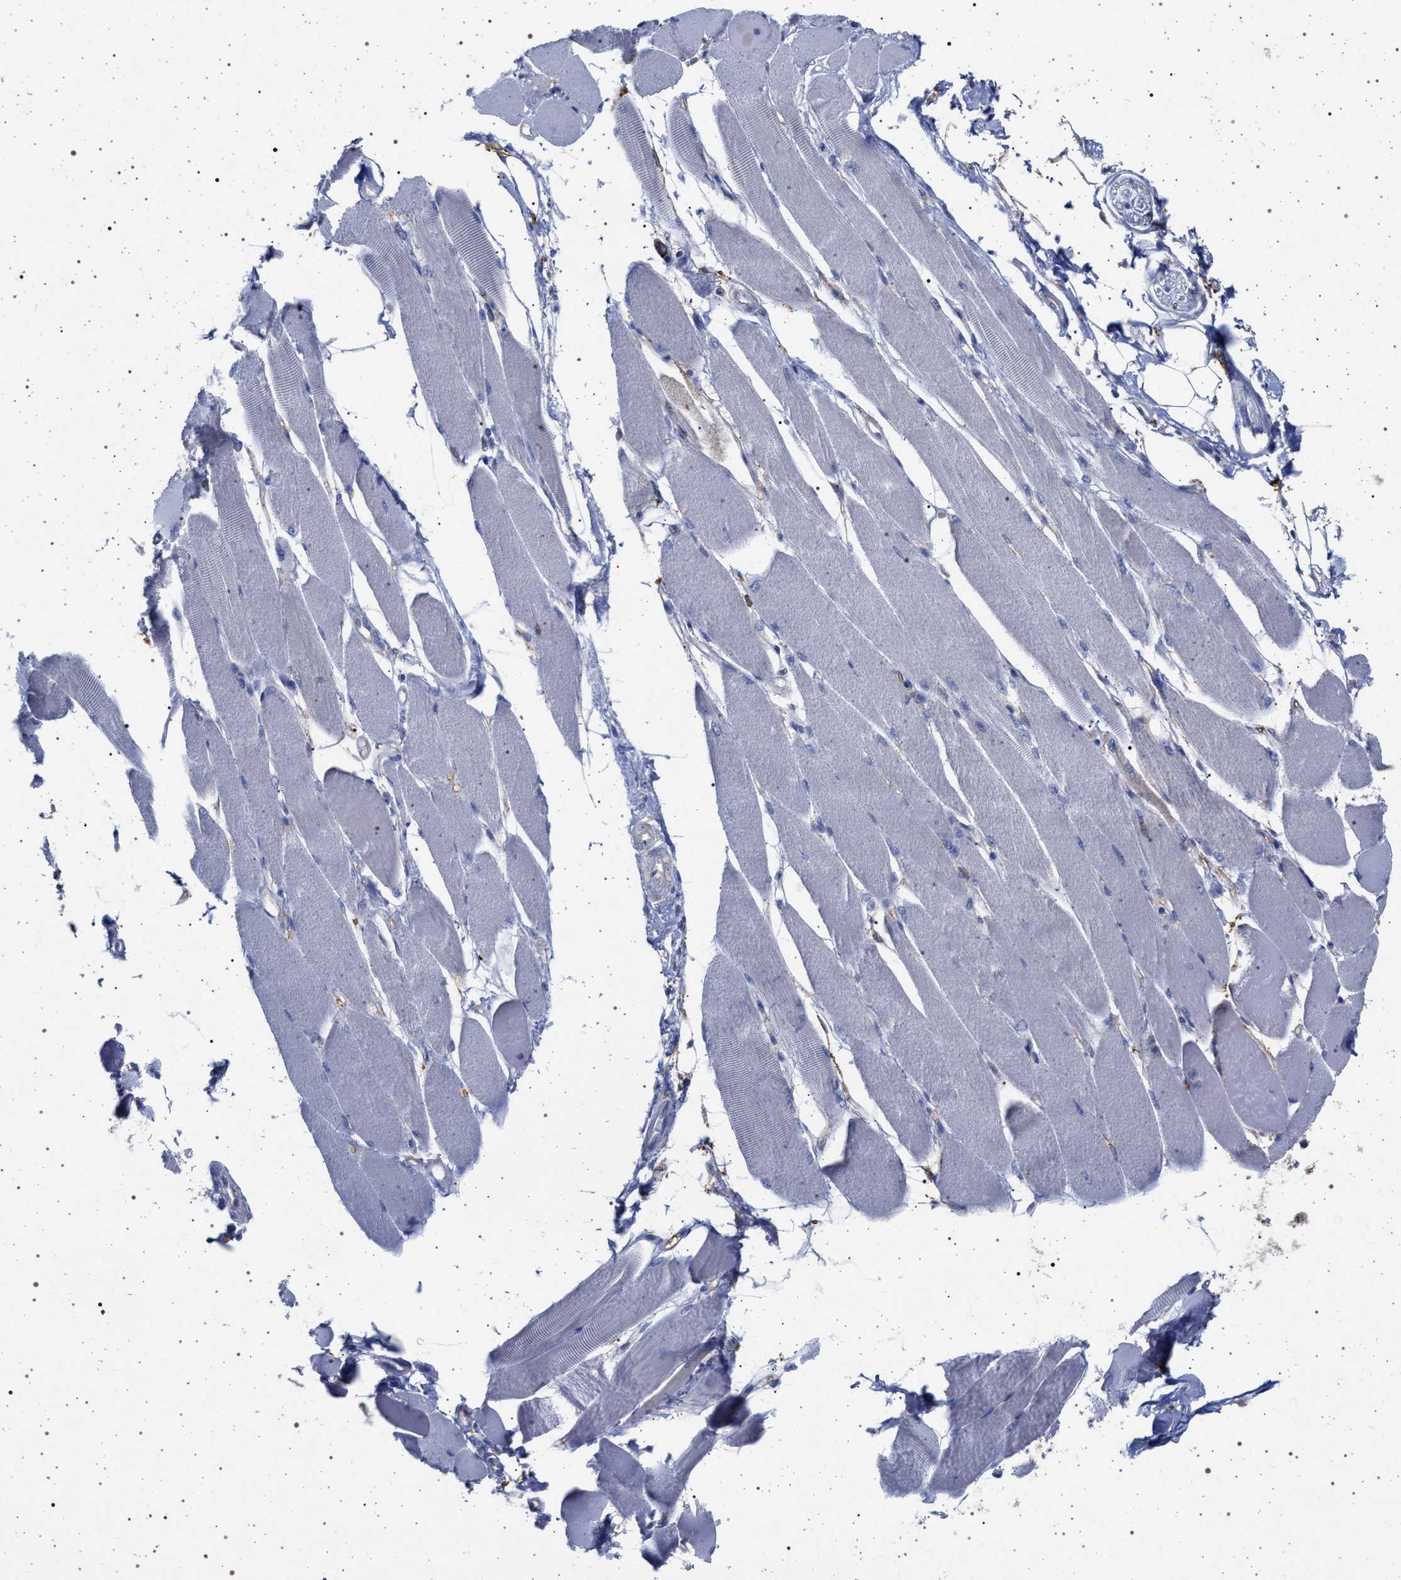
{"staining": {"intensity": "moderate", "quantity": "<25%", "location": "cytoplasmic/membranous"}, "tissue": "skeletal muscle", "cell_type": "Myocytes", "image_type": "normal", "snomed": [{"axis": "morphology", "description": "Normal tissue, NOS"}, {"axis": "topography", "description": "Skeletal muscle"}, {"axis": "topography", "description": "Peripheral nerve tissue"}], "caption": "Skeletal muscle stained with DAB (3,3'-diaminobenzidine) immunohistochemistry reveals low levels of moderate cytoplasmic/membranous expression in approximately <25% of myocytes.", "gene": "PLG", "patient": {"sex": "female", "age": 84}}